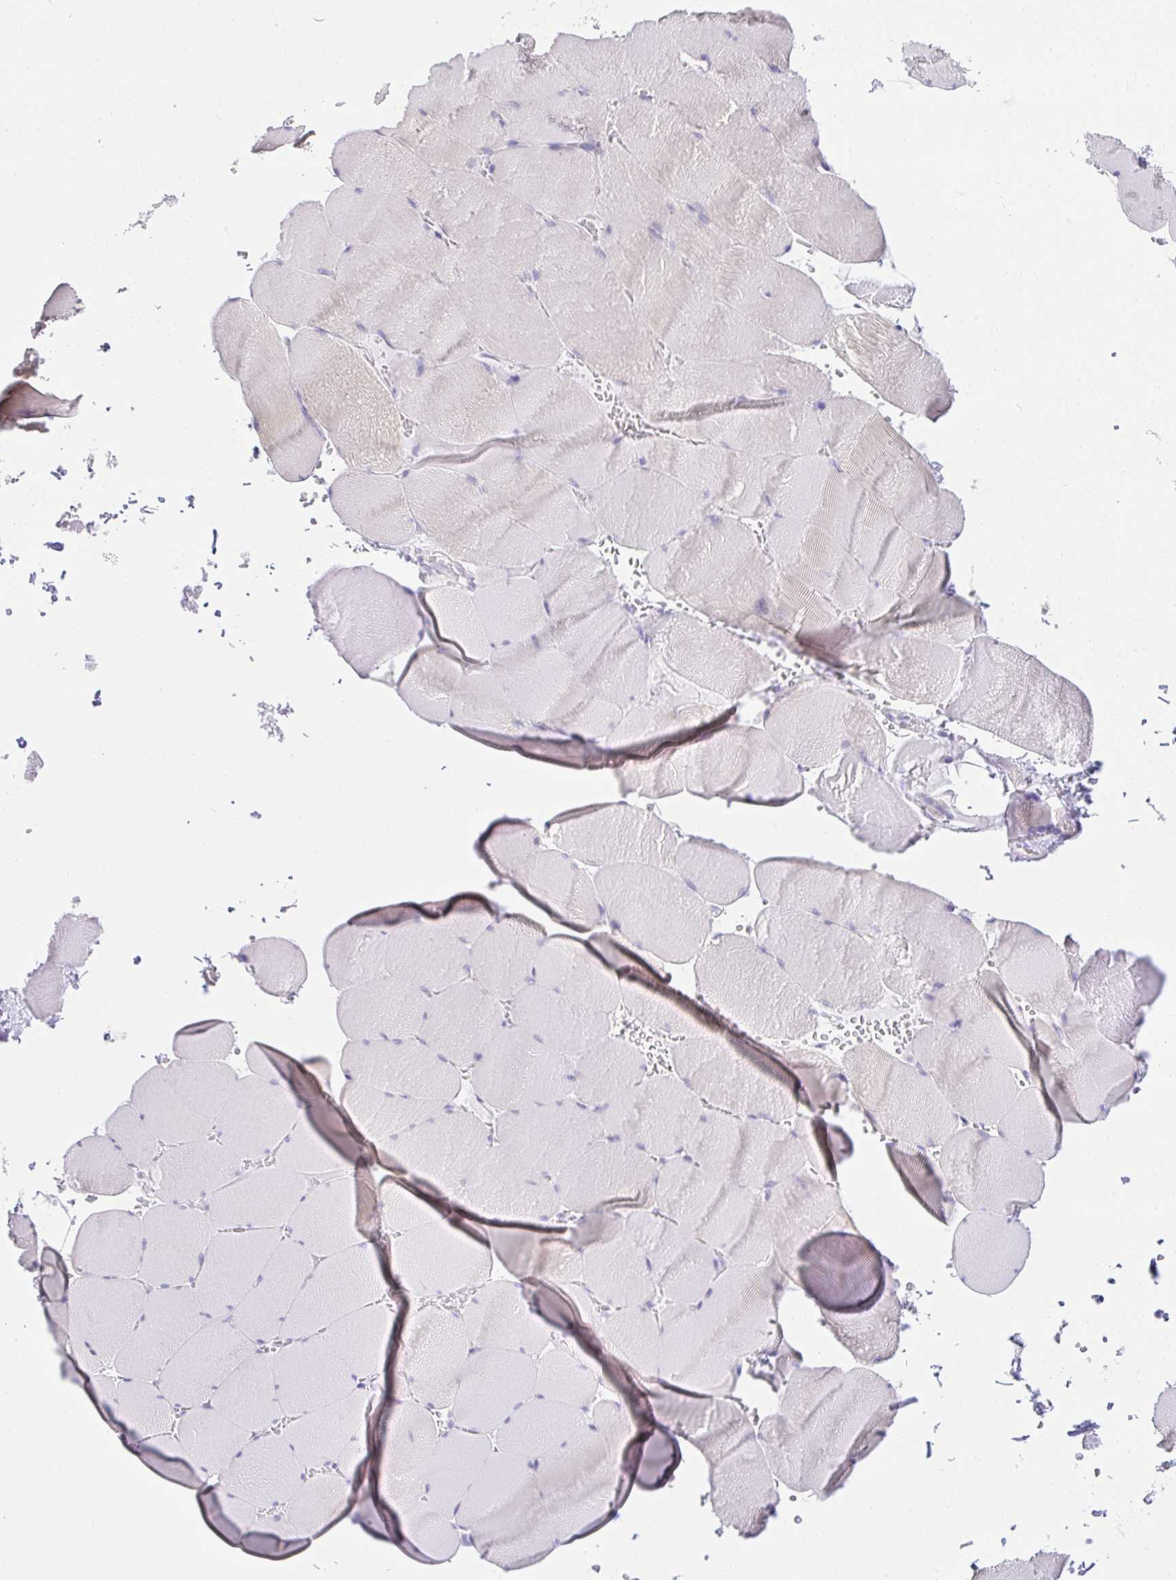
{"staining": {"intensity": "negative", "quantity": "none", "location": "none"}, "tissue": "skeletal muscle", "cell_type": "Myocytes", "image_type": "normal", "snomed": [{"axis": "morphology", "description": "Normal tissue, NOS"}, {"axis": "topography", "description": "Skeletal muscle"}, {"axis": "topography", "description": "Head-Neck"}], "caption": "IHC image of normal skeletal muscle: human skeletal muscle stained with DAB exhibits no significant protein expression in myocytes. (IHC, brightfield microscopy, high magnification).", "gene": "VGLL1", "patient": {"sex": "male", "age": 66}}